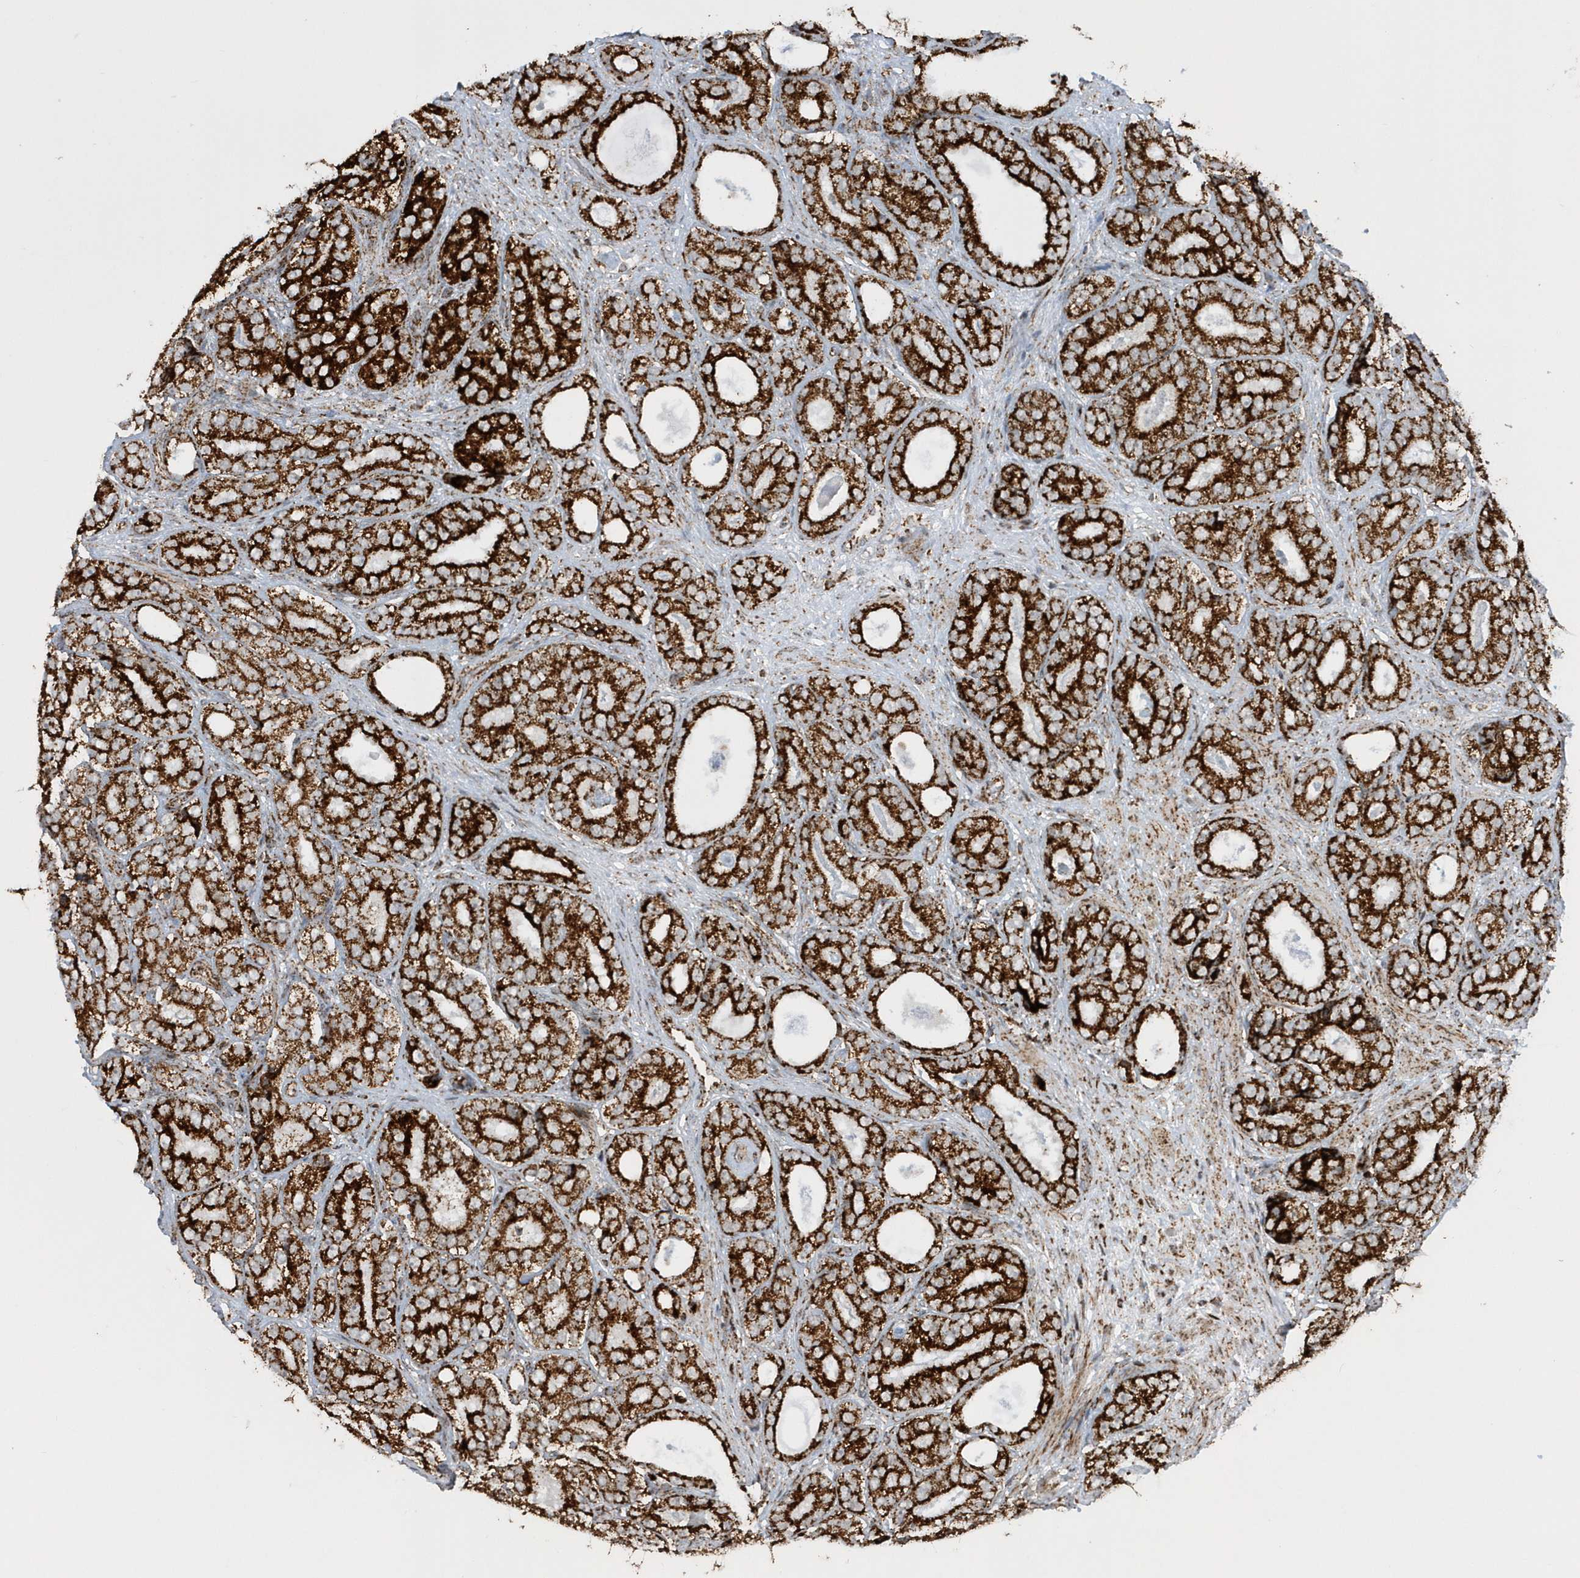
{"staining": {"intensity": "strong", "quantity": ">75%", "location": "cytoplasmic/membranous"}, "tissue": "prostate cancer", "cell_type": "Tumor cells", "image_type": "cancer", "snomed": [{"axis": "morphology", "description": "Adenocarcinoma, High grade"}, {"axis": "topography", "description": "Prostate"}], "caption": "Strong cytoplasmic/membranous expression is present in approximately >75% of tumor cells in prostate cancer (adenocarcinoma (high-grade)). (Stains: DAB in brown, nuclei in blue, Microscopy: brightfield microscopy at high magnification).", "gene": "CRY2", "patient": {"sex": "male", "age": 56}}